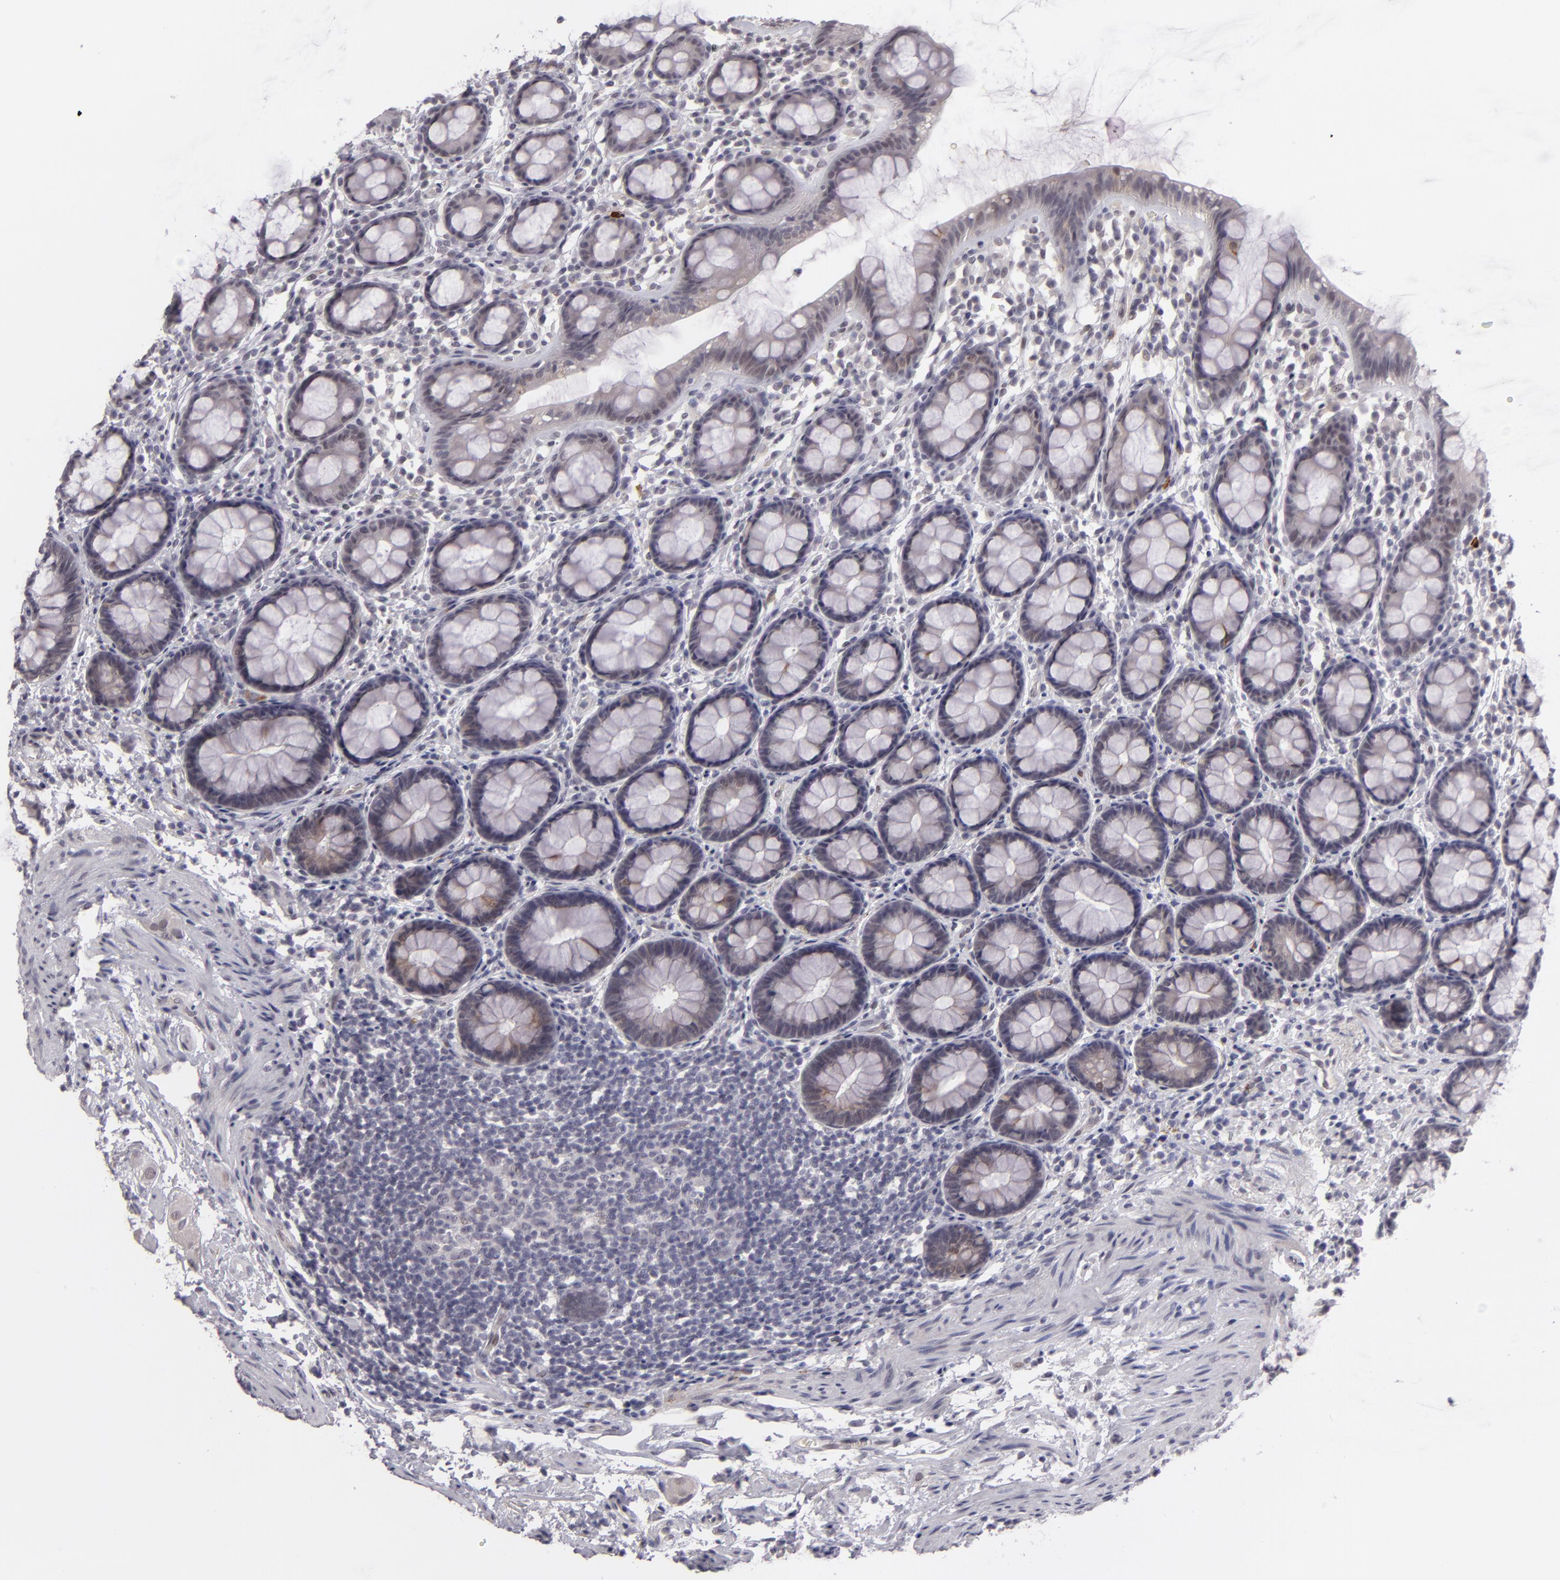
{"staining": {"intensity": "weak", "quantity": "<25%", "location": "cytoplasmic/membranous"}, "tissue": "rectum", "cell_type": "Glandular cells", "image_type": "normal", "snomed": [{"axis": "morphology", "description": "Normal tissue, NOS"}, {"axis": "topography", "description": "Rectum"}], "caption": "Rectum stained for a protein using immunohistochemistry (IHC) displays no staining glandular cells.", "gene": "ZNF205", "patient": {"sex": "male", "age": 92}}